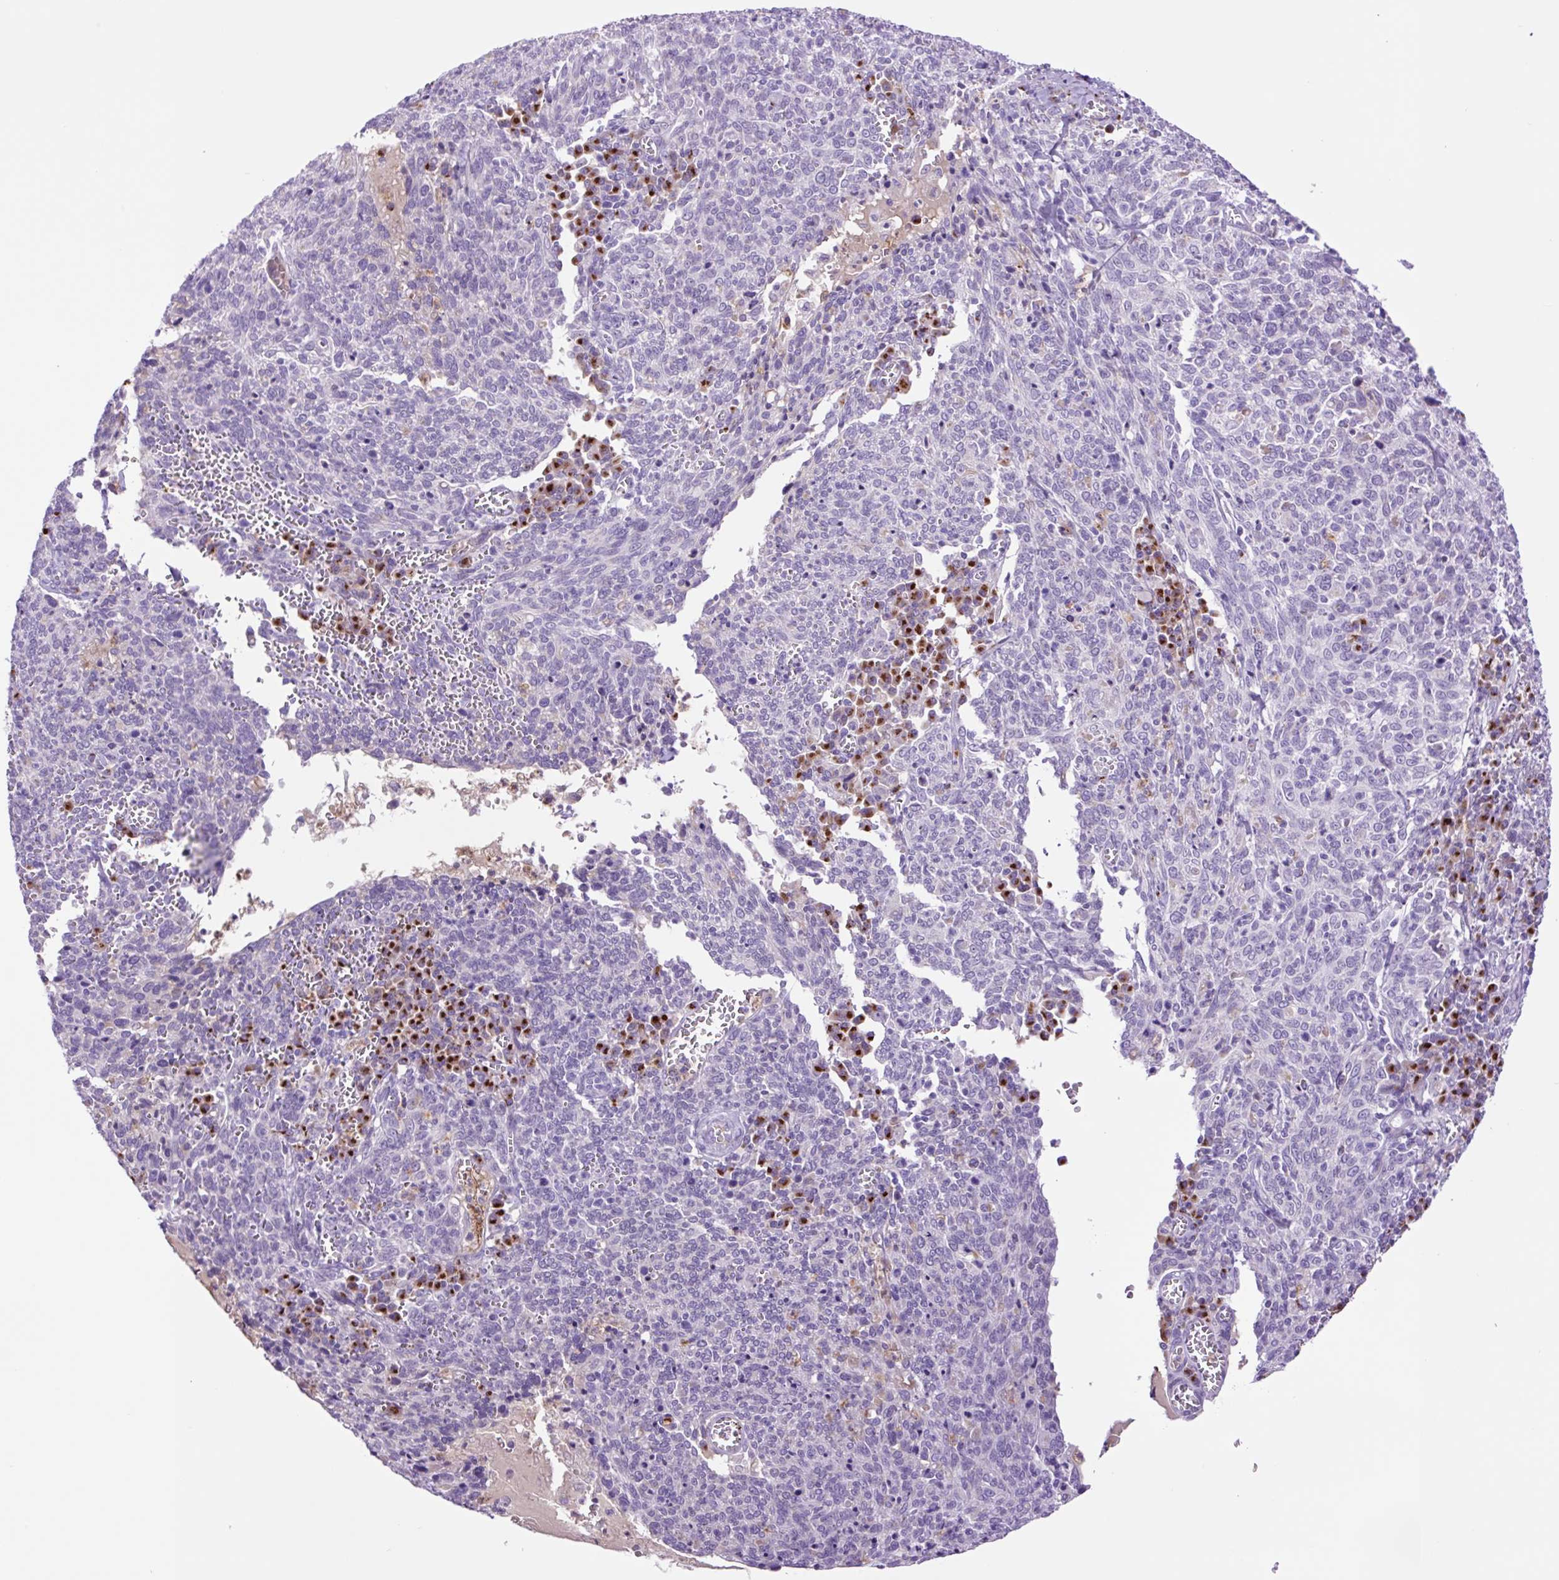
{"staining": {"intensity": "negative", "quantity": "none", "location": "none"}, "tissue": "cervical cancer", "cell_type": "Tumor cells", "image_type": "cancer", "snomed": [{"axis": "morphology", "description": "Squamous cell carcinoma, NOS"}, {"axis": "topography", "description": "Cervix"}], "caption": "Immunohistochemistry of human squamous cell carcinoma (cervical) exhibits no positivity in tumor cells.", "gene": "MFSD3", "patient": {"sex": "female", "age": 46}}